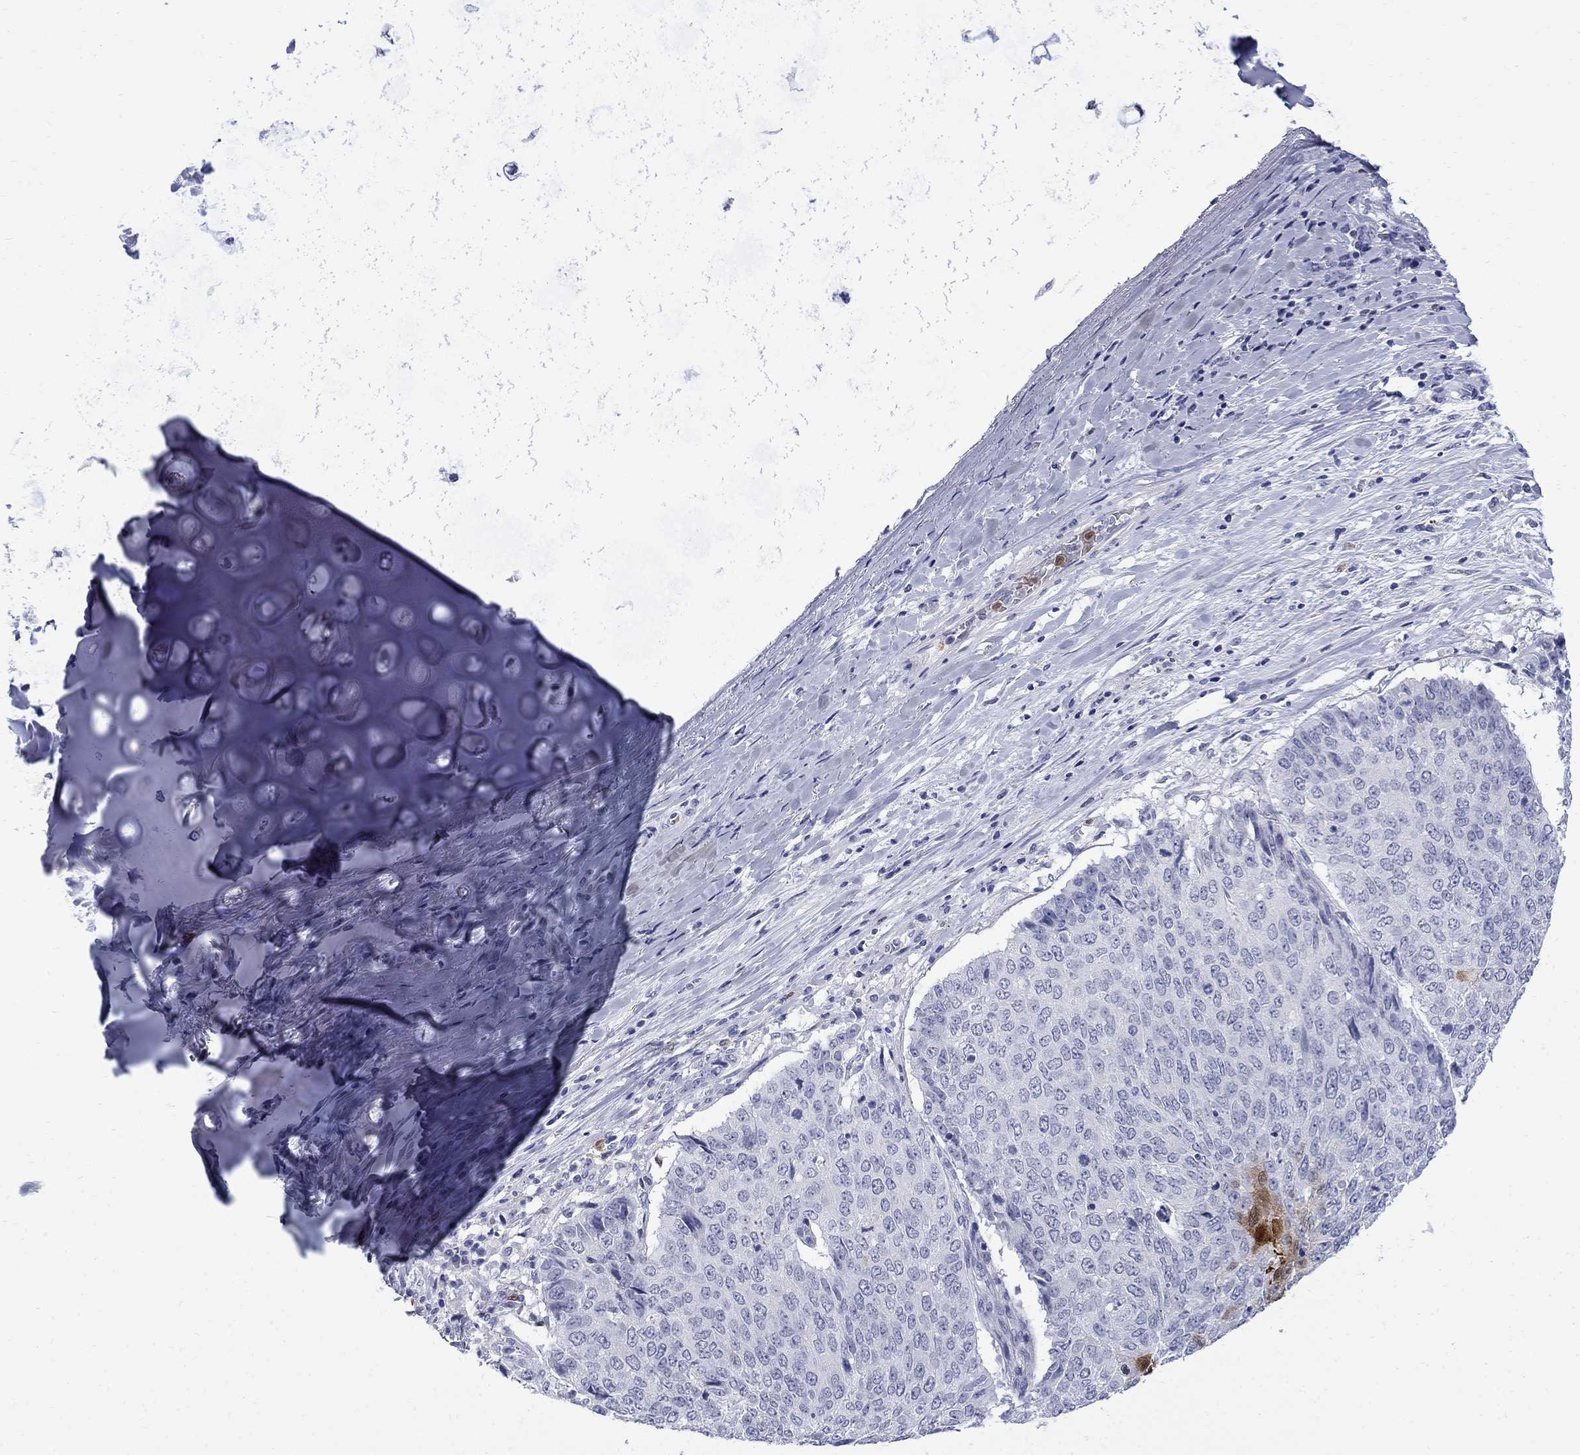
{"staining": {"intensity": "negative", "quantity": "none", "location": "none"}, "tissue": "lung cancer", "cell_type": "Tumor cells", "image_type": "cancer", "snomed": [{"axis": "morphology", "description": "Normal tissue, NOS"}, {"axis": "morphology", "description": "Squamous cell carcinoma, NOS"}, {"axis": "topography", "description": "Bronchus"}, {"axis": "topography", "description": "Lung"}], "caption": "The immunohistochemistry (IHC) micrograph has no significant positivity in tumor cells of lung squamous cell carcinoma tissue. Nuclei are stained in blue.", "gene": "SERPINB2", "patient": {"sex": "male", "age": 64}}